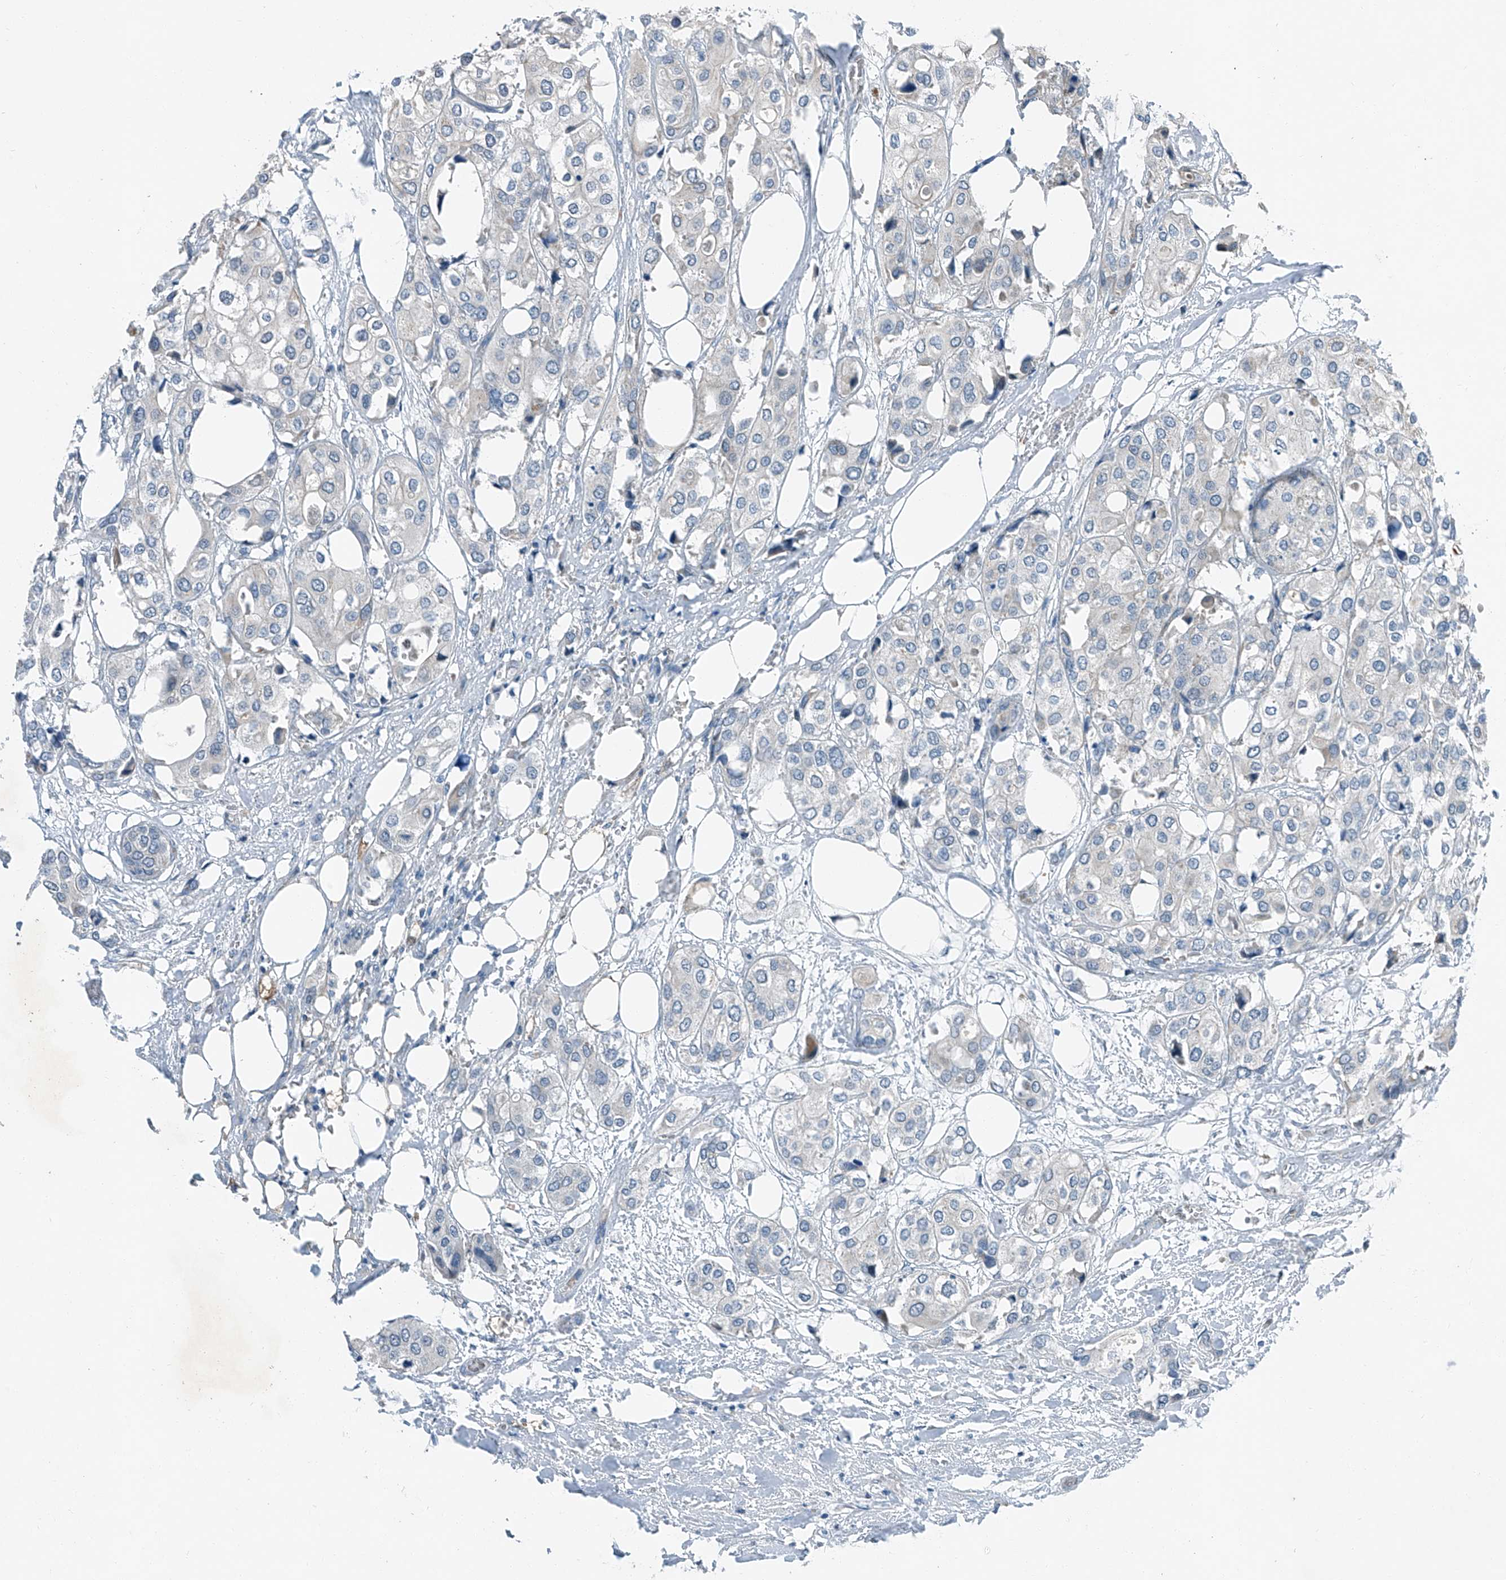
{"staining": {"intensity": "negative", "quantity": "none", "location": "none"}, "tissue": "urothelial cancer", "cell_type": "Tumor cells", "image_type": "cancer", "snomed": [{"axis": "morphology", "description": "Urothelial carcinoma, High grade"}, {"axis": "topography", "description": "Urinary bladder"}], "caption": "DAB (3,3'-diaminobenzidine) immunohistochemical staining of human urothelial carcinoma (high-grade) demonstrates no significant staining in tumor cells. (DAB immunohistochemistry, high magnification).", "gene": "MDGA1", "patient": {"sex": "male", "age": 64}}